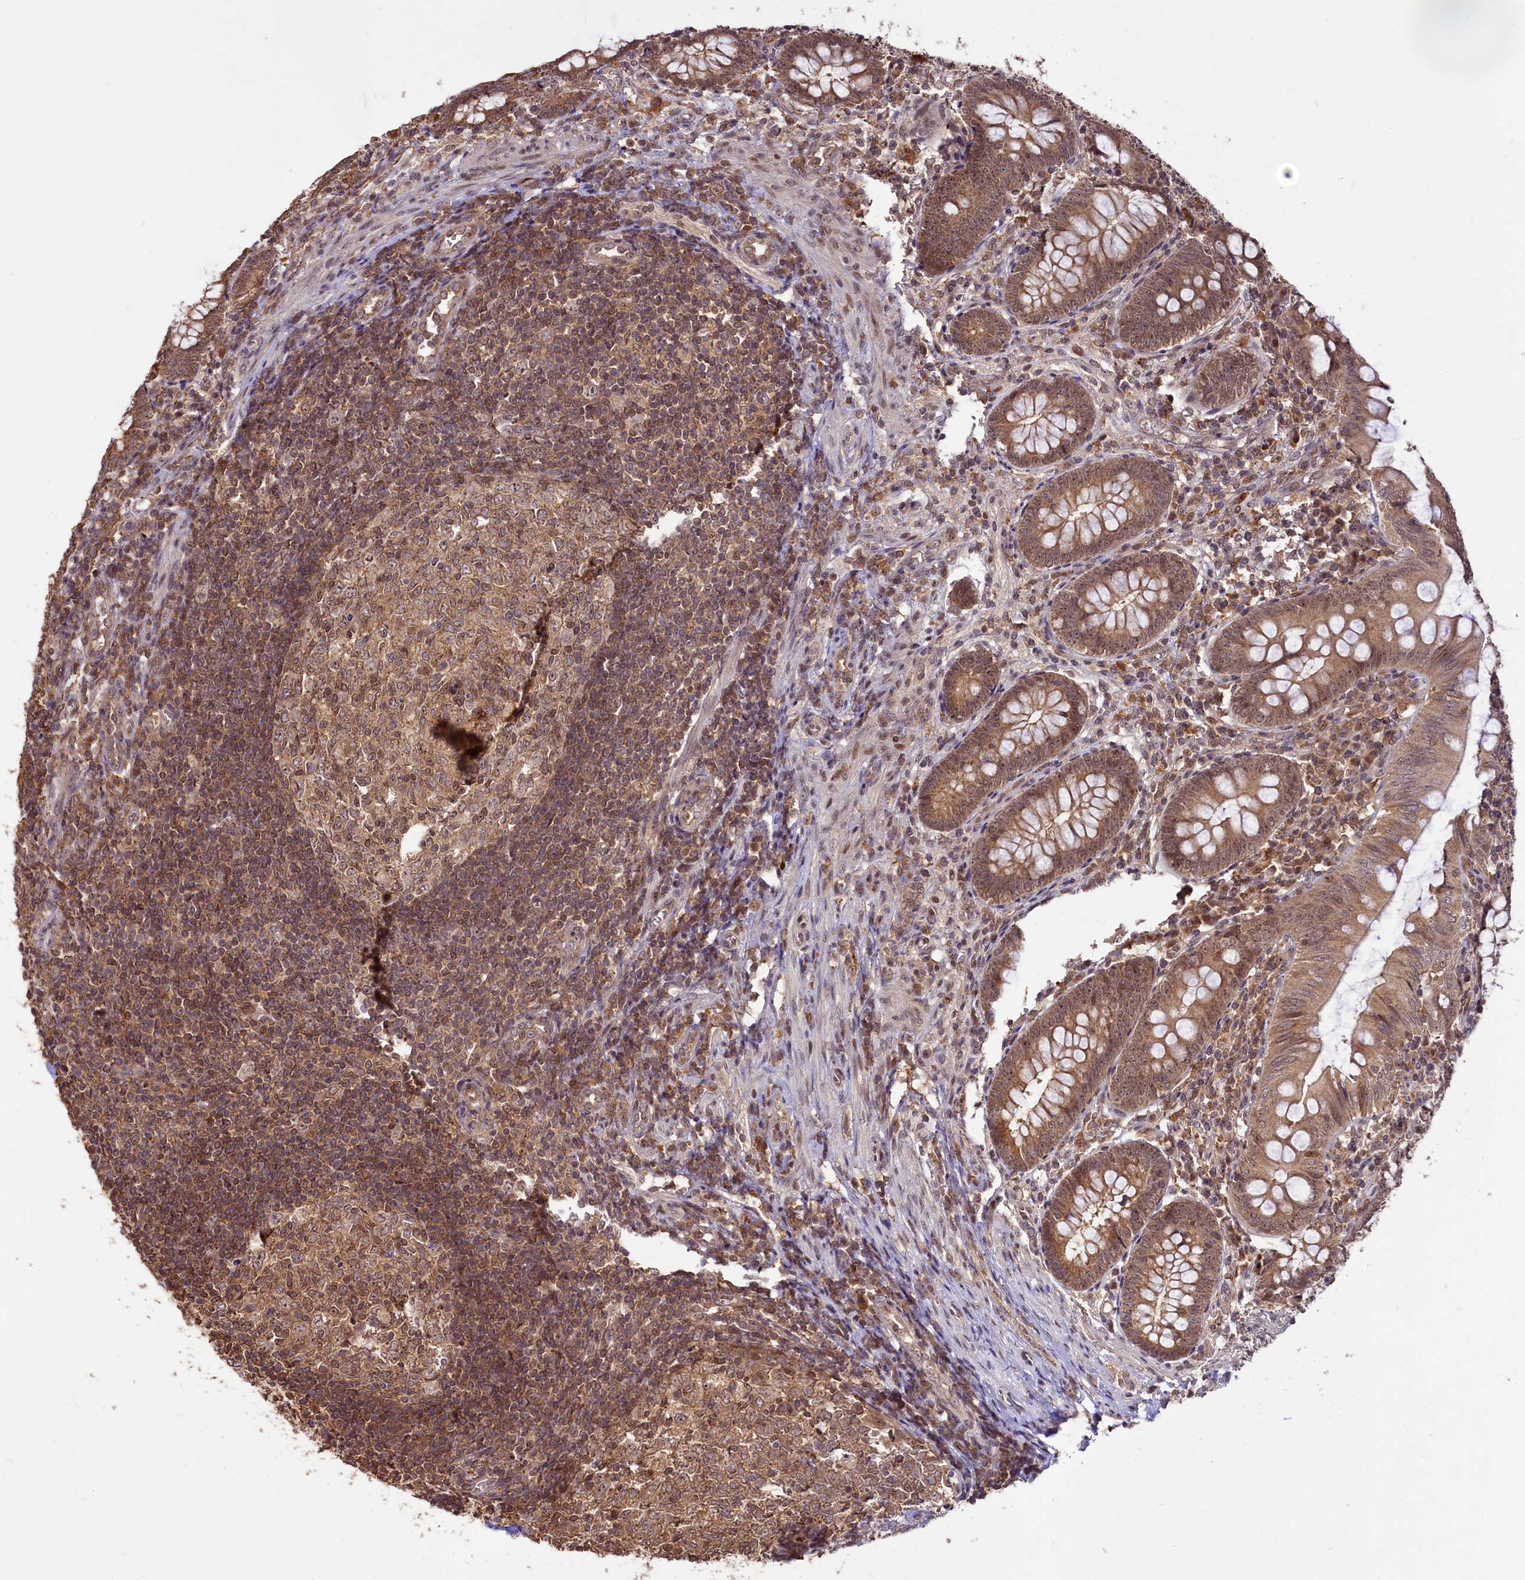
{"staining": {"intensity": "moderate", "quantity": ">75%", "location": "cytoplasmic/membranous,nuclear"}, "tissue": "appendix", "cell_type": "Glandular cells", "image_type": "normal", "snomed": [{"axis": "morphology", "description": "Normal tissue, NOS"}, {"axis": "topography", "description": "Appendix"}], "caption": "An immunohistochemistry (IHC) image of unremarkable tissue is shown. Protein staining in brown labels moderate cytoplasmic/membranous,nuclear positivity in appendix within glandular cells.", "gene": "RRP8", "patient": {"sex": "male", "age": 14}}